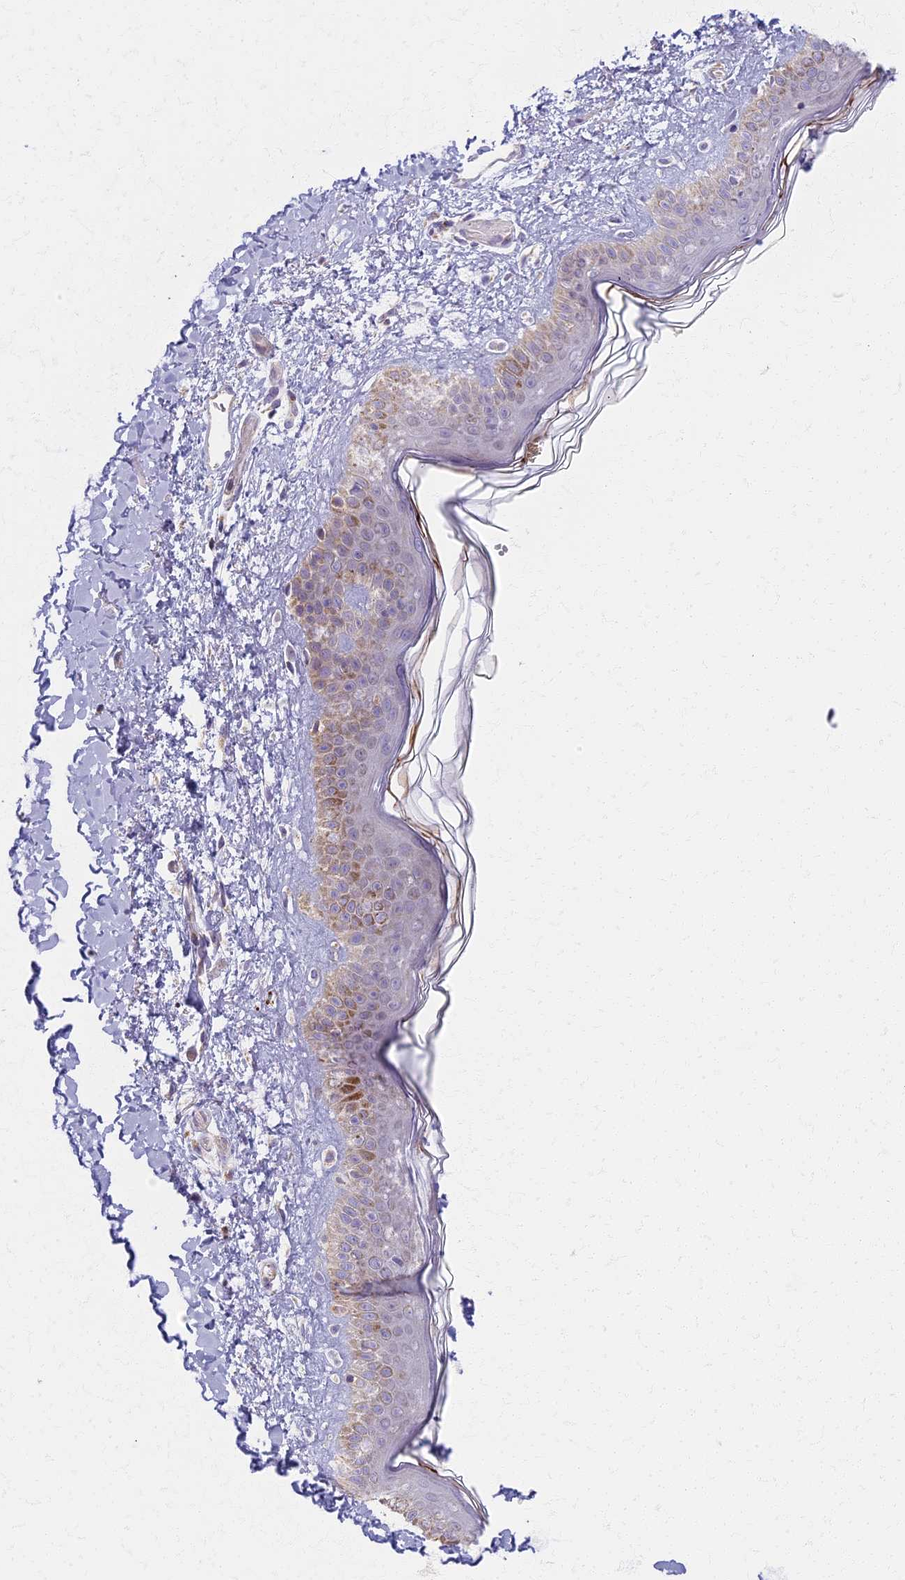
{"staining": {"intensity": "negative", "quantity": "none", "location": "none"}, "tissue": "skin", "cell_type": "Fibroblasts", "image_type": "normal", "snomed": [{"axis": "morphology", "description": "Normal tissue, NOS"}, {"axis": "topography", "description": "Skin"}], "caption": "Fibroblasts show no significant protein expression in unremarkable skin.", "gene": "MRPS25", "patient": {"sex": "female", "age": 58}}